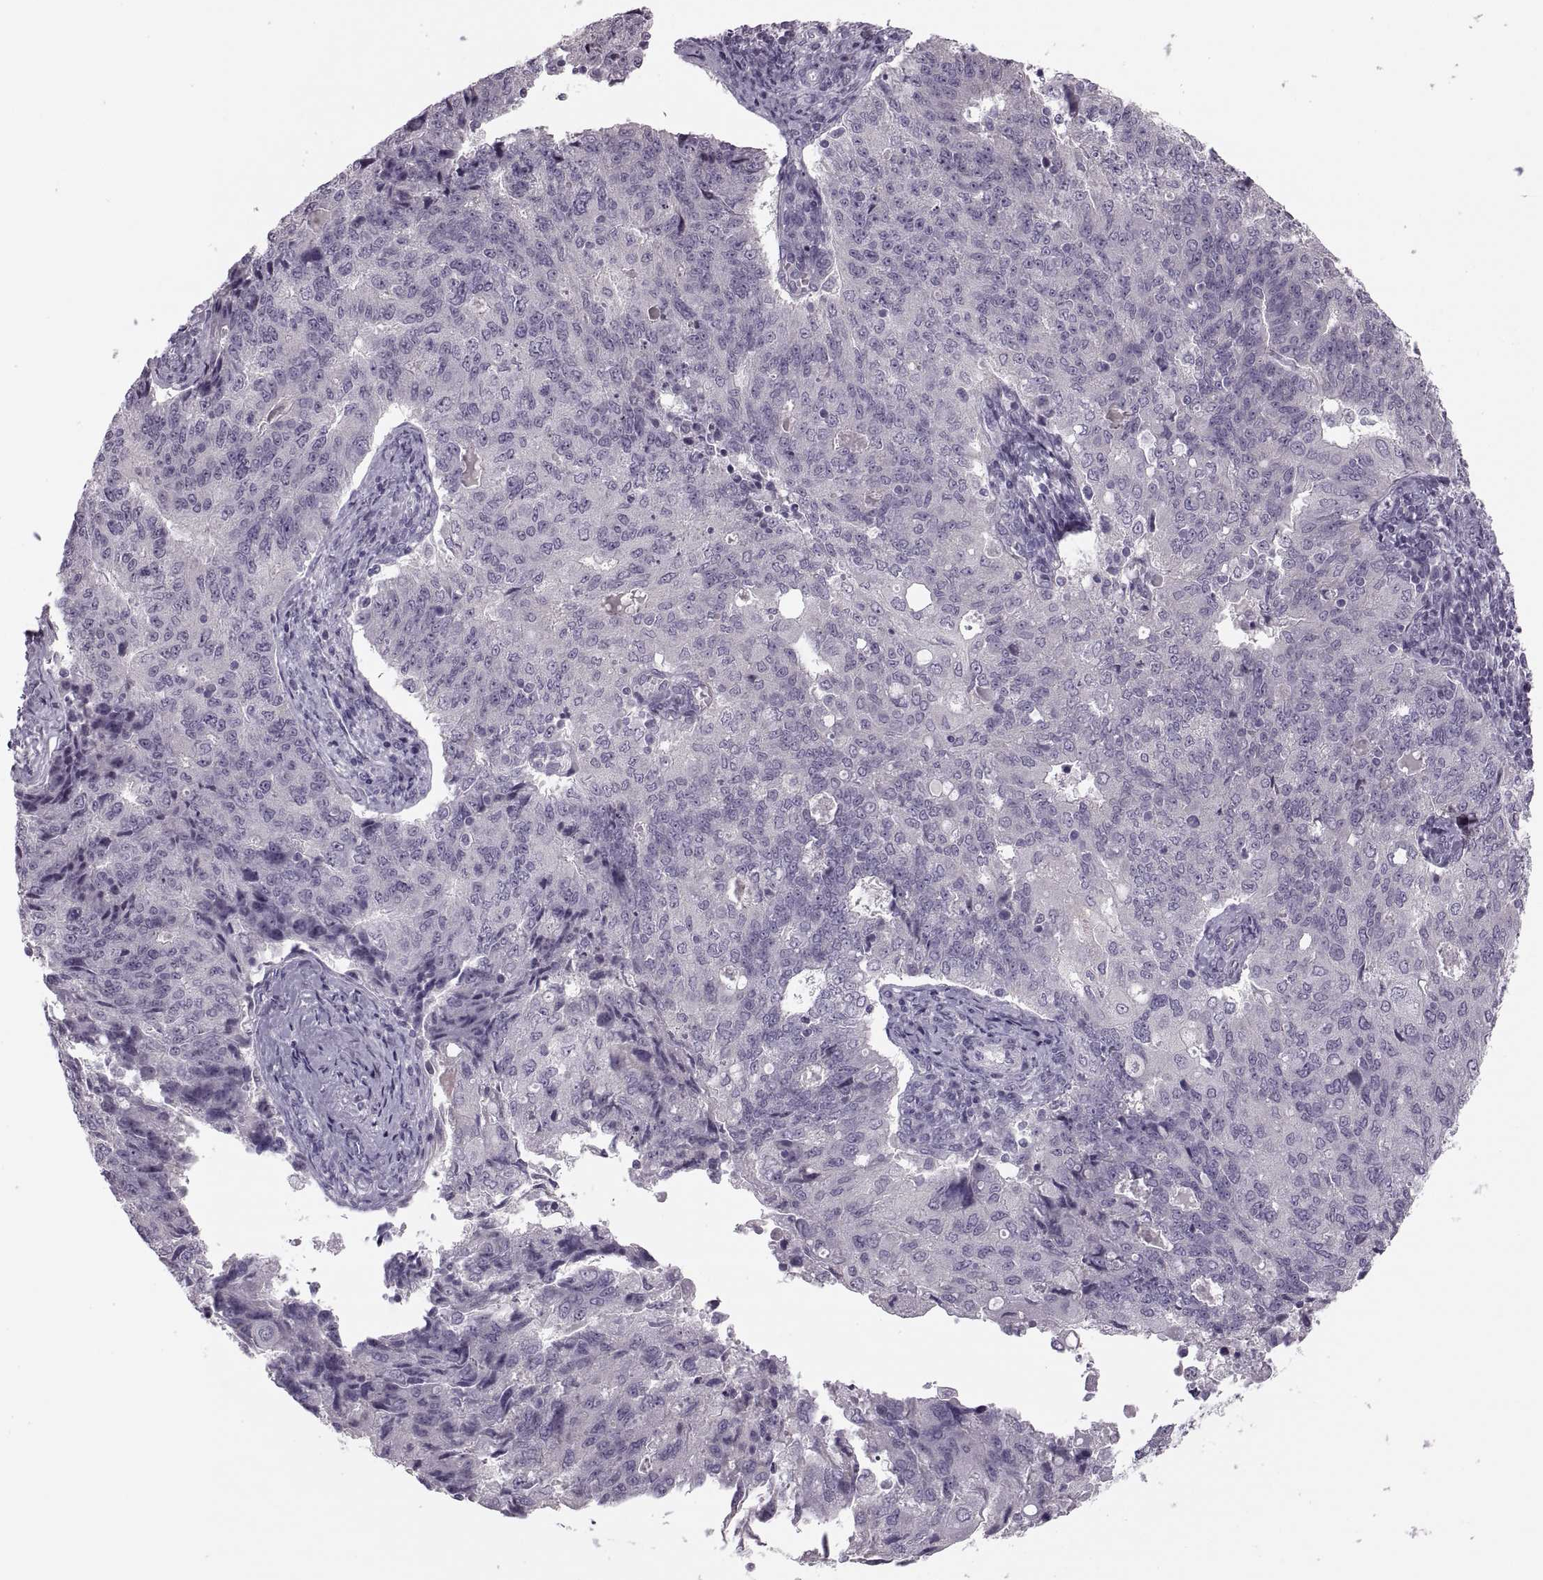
{"staining": {"intensity": "negative", "quantity": "none", "location": "none"}, "tissue": "endometrial cancer", "cell_type": "Tumor cells", "image_type": "cancer", "snomed": [{"axis": "morphology", "description": "Adenocarcinoma, NOS"}, {"axis": "topography", "description": "Endometrium"}], "caption": "High magnification brightfield microscopy of endometrial cancer (adenocarcinoma) stained with DAB (brown) and counterstained with hematoxylin (blue): tumor cells show no significant positivity.", "gene": "PRSS54", "patient": {"sex": "female", "age": 43}}